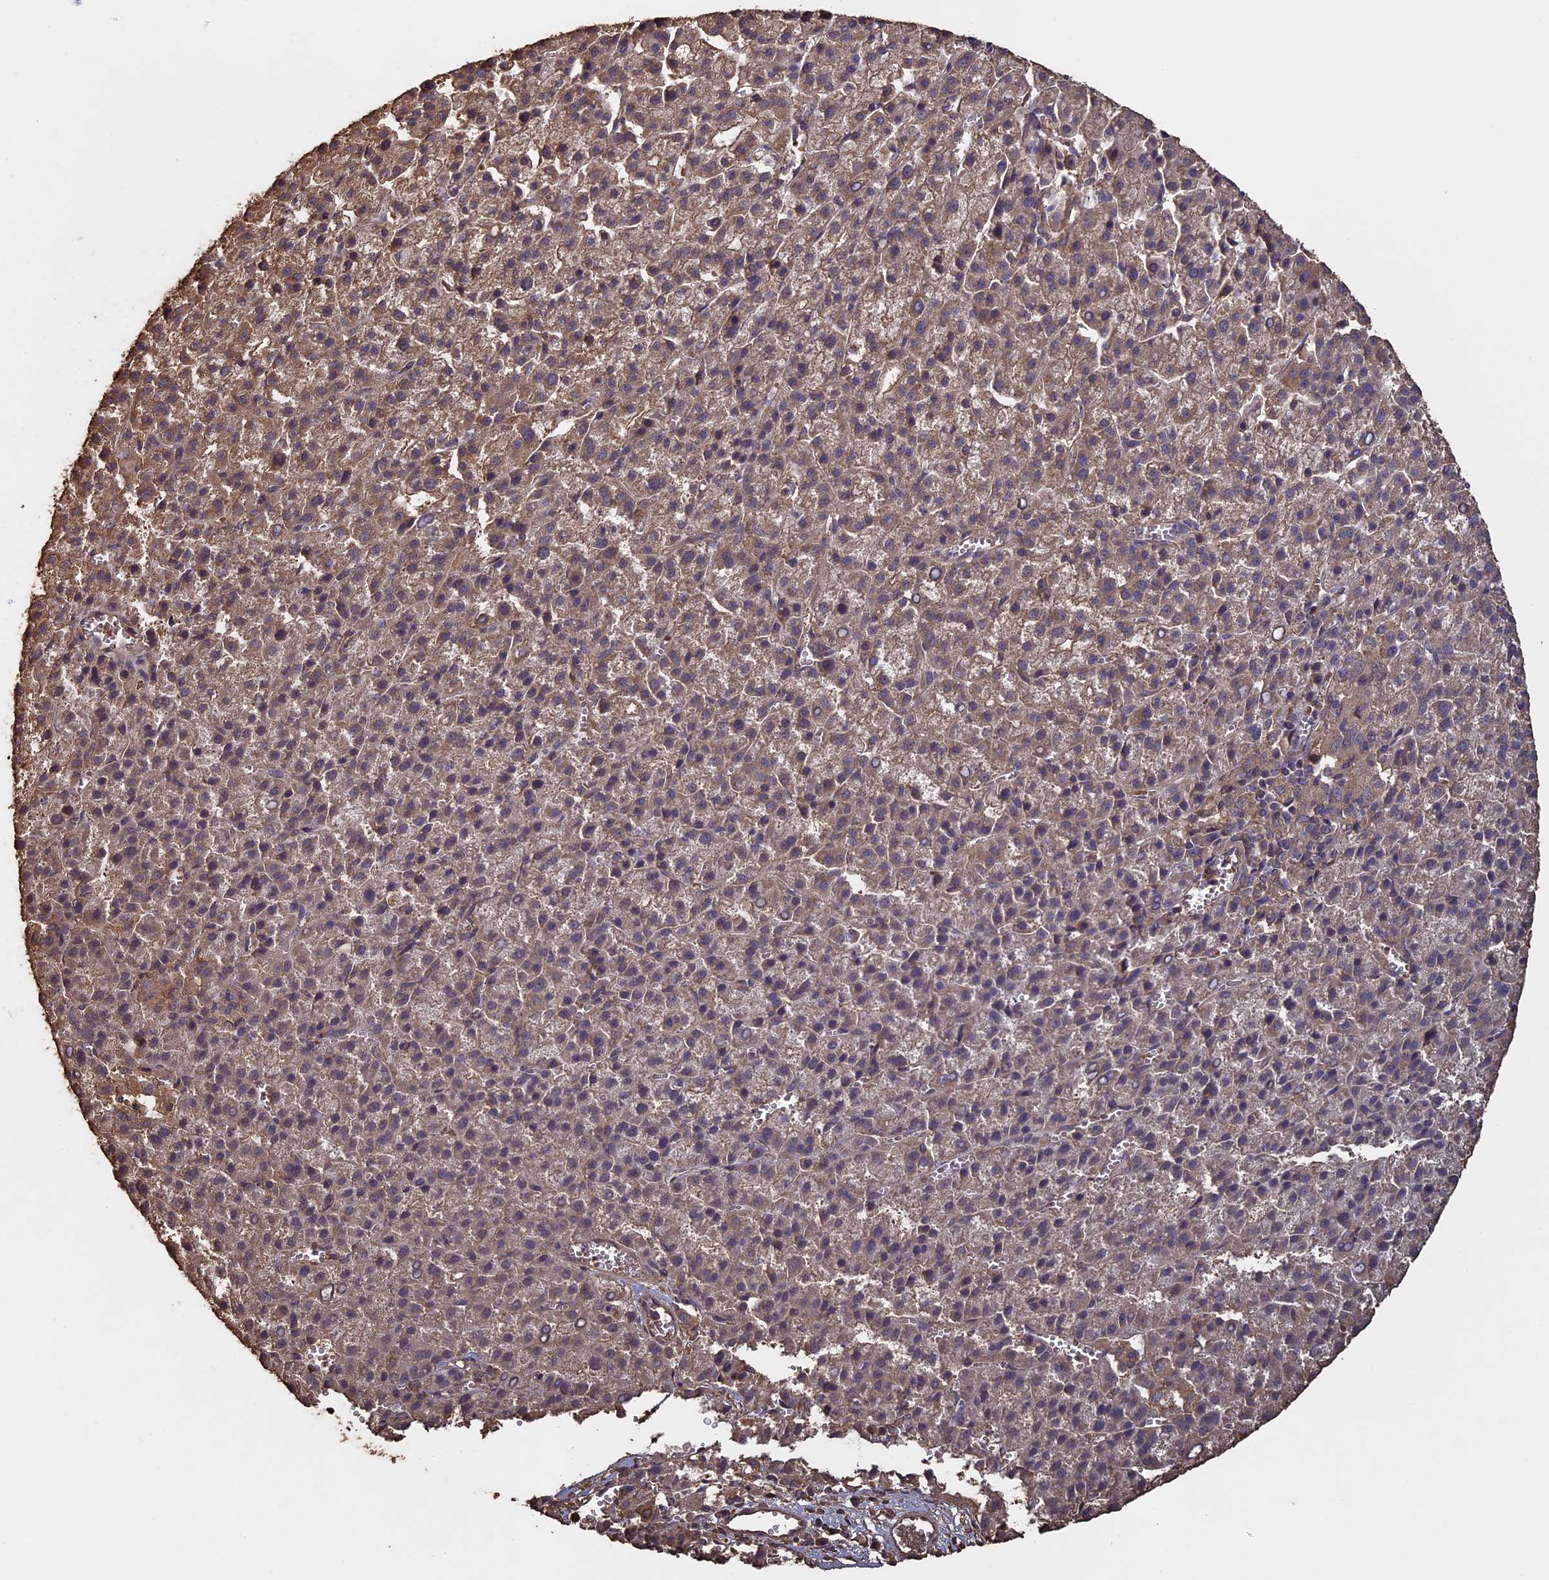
{"staining": {"intensity": "moderate", "quantity": "25%-75%", "location": "cytoplasmic/membranous"}, "tissue": "liver cancer", "cell_type": "Tumor cells", "image_type": "cancer", "snomed": [{"axis": "morphology", "description": "Carcinoma, Hepatocellular, NOS"}, {"axis": "topography", "description": "Liver"}], "caption": "Liver hepatocellular carcinoma stained for a protein displays moderate cytoplasmic/membranous positivity in tumor cells.", "gene": "HUNK", "patient": {"sex": "female", "age": 58}}